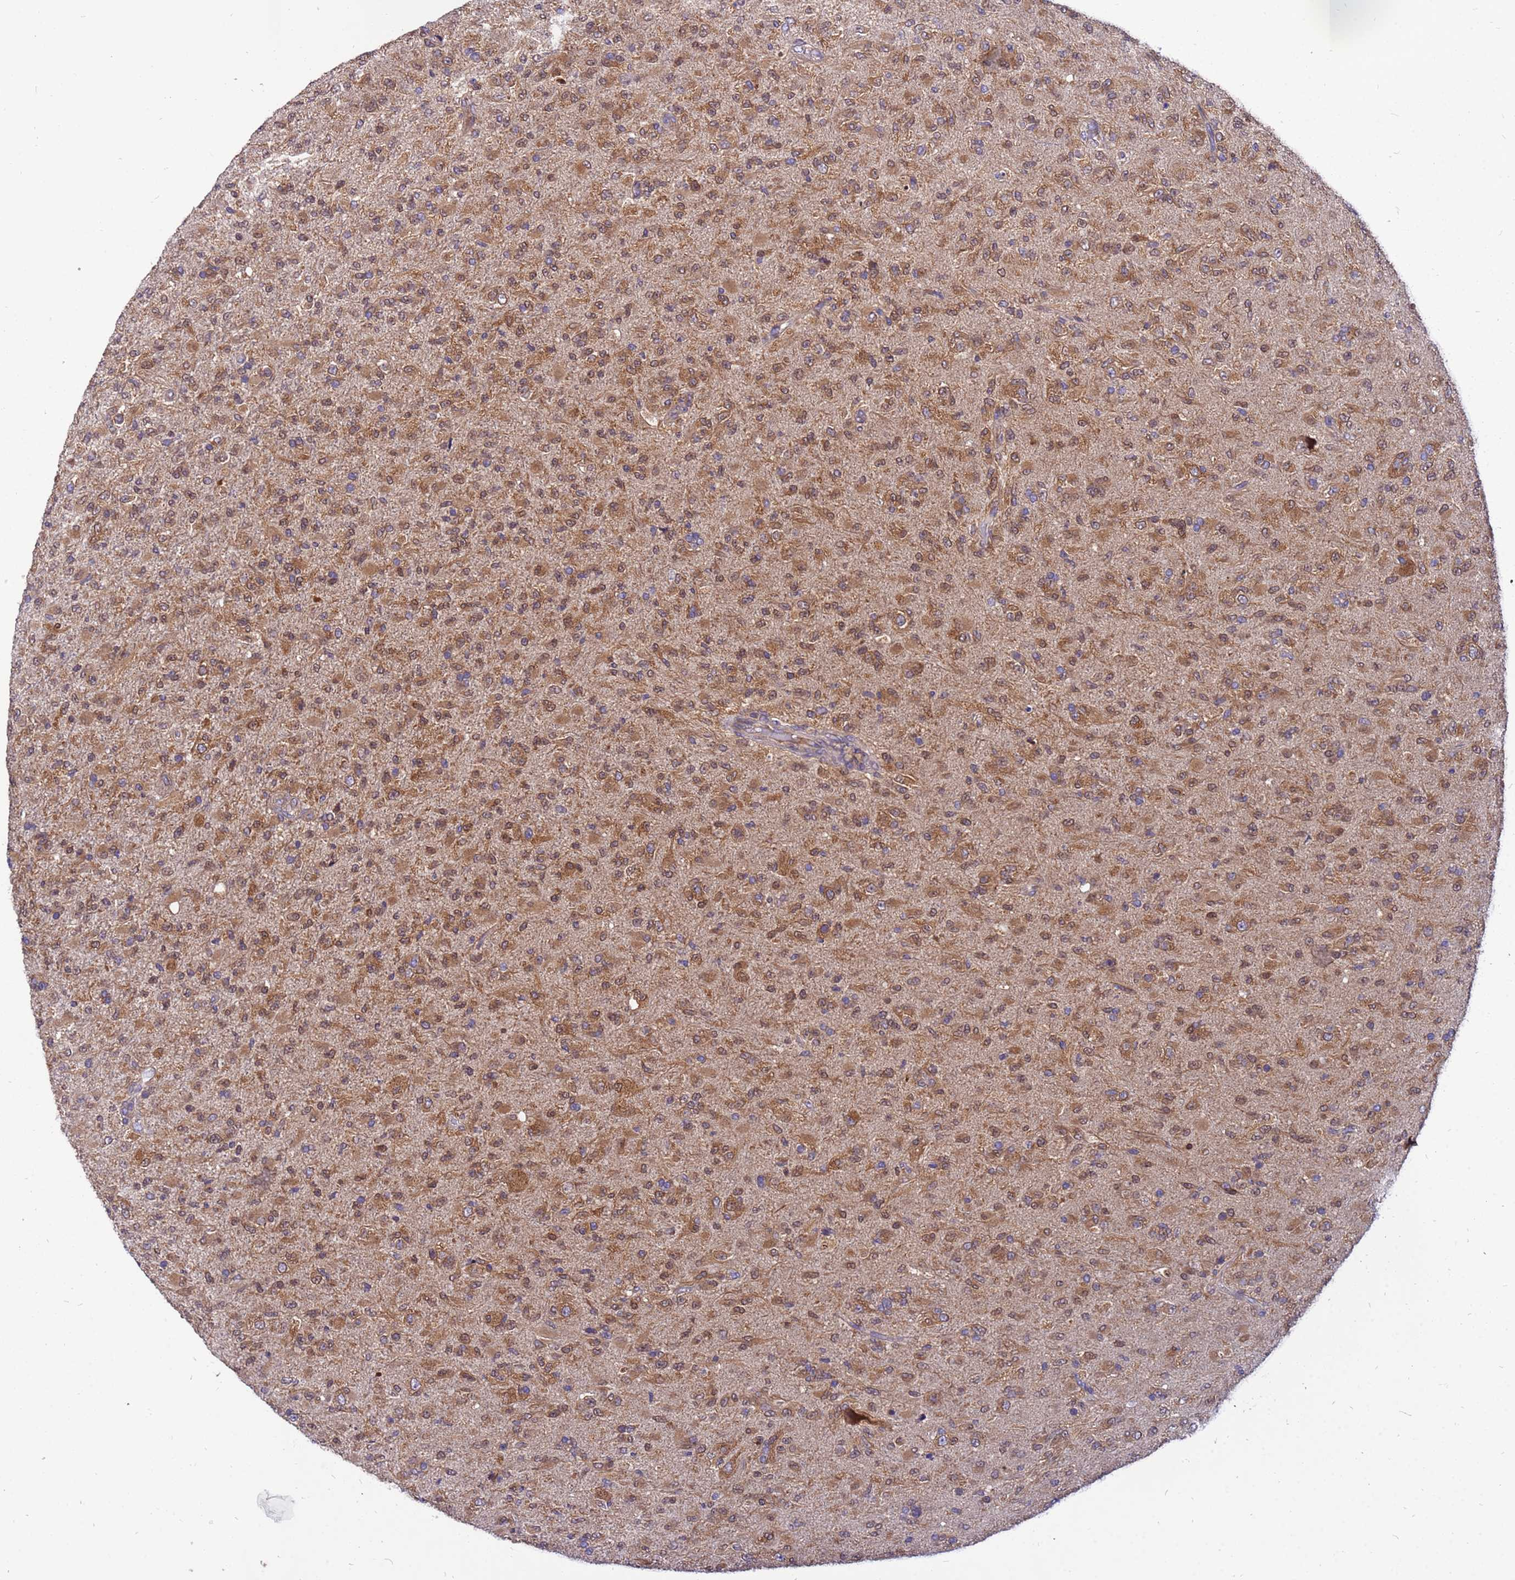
{"staining": {"intensity": "moderate", "quantity": ">75%", "location": "cytoplasmic/membranous,nuclear"}, "tissue": "glioma", "cell_type": "Tumor cells", "image_type": "cancer", "snomed": [{"axis": "morphology", "description": "Glioma, malignant, Low grade"}, {"axis": "topography", "description": "Brain"}], "caption": "This histopathology image displays IHC staining of low-grade glioma (malignant), with medium moderate cytoplasmic/membranous and nuclear expression in approximately >75% of tumor cells.", "gene": "GET3", "patient": {"sex": "male", "age": 65}}